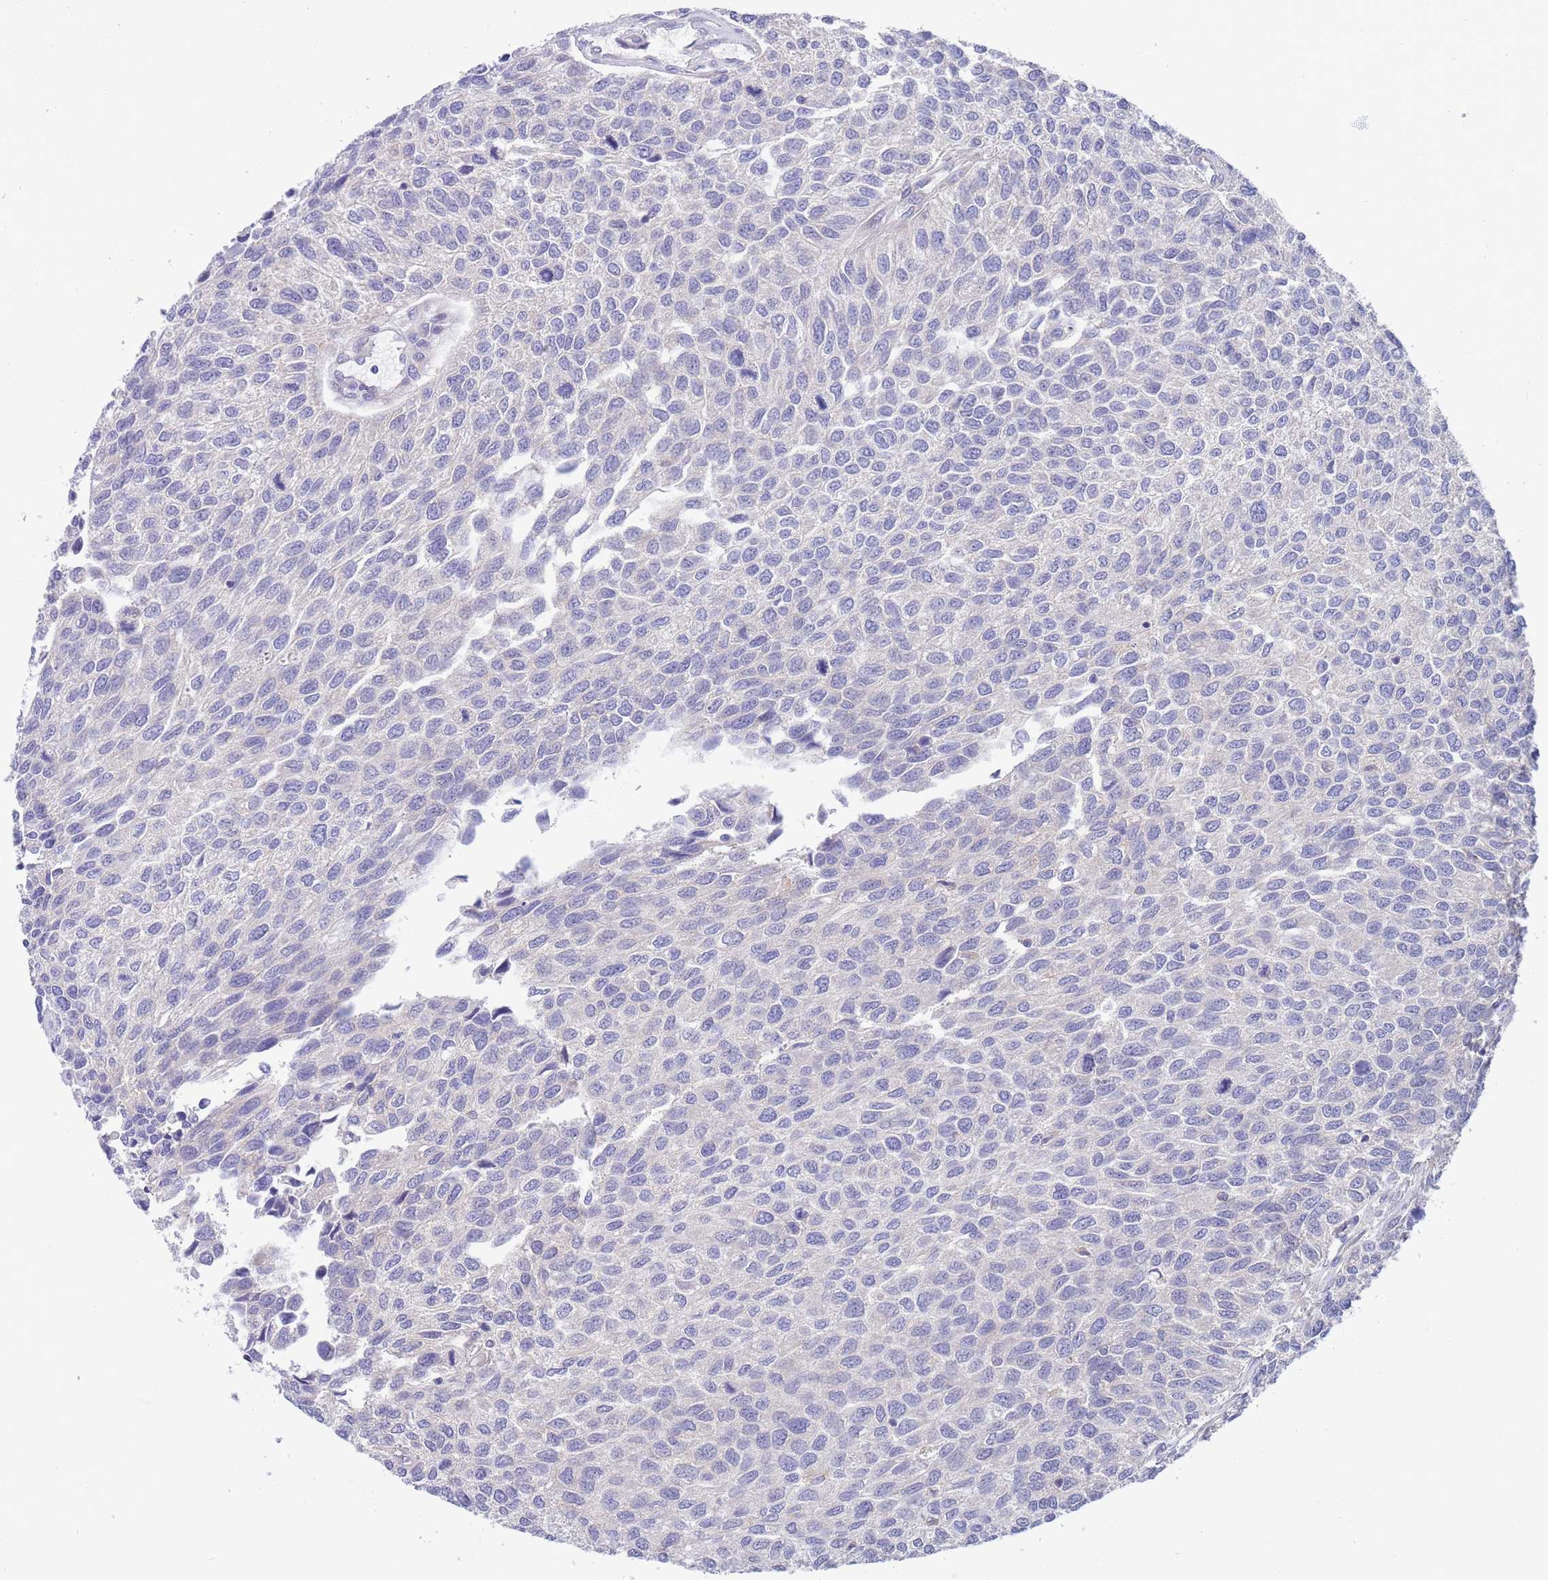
{"staining": {"intensity": "negative", "quantity": "none", "location": "none"}, "tissue": "urothelial cancer", "cell_type": "Tumor cells", "image_type": "cancer", "snomed": [{"axis": "morphology", "description": "Urothelial carcinoma, NOS"}, {"axis": "topography", "description": "Urinary bladder"}], "caption": "This is an immunohistochemistry (IHC) photomicrograph of human transitional cell carcinoma. There is no staining in tumor cells.", "gene": "KLHL29", "patient": {"sex": "male", "age": 55}}